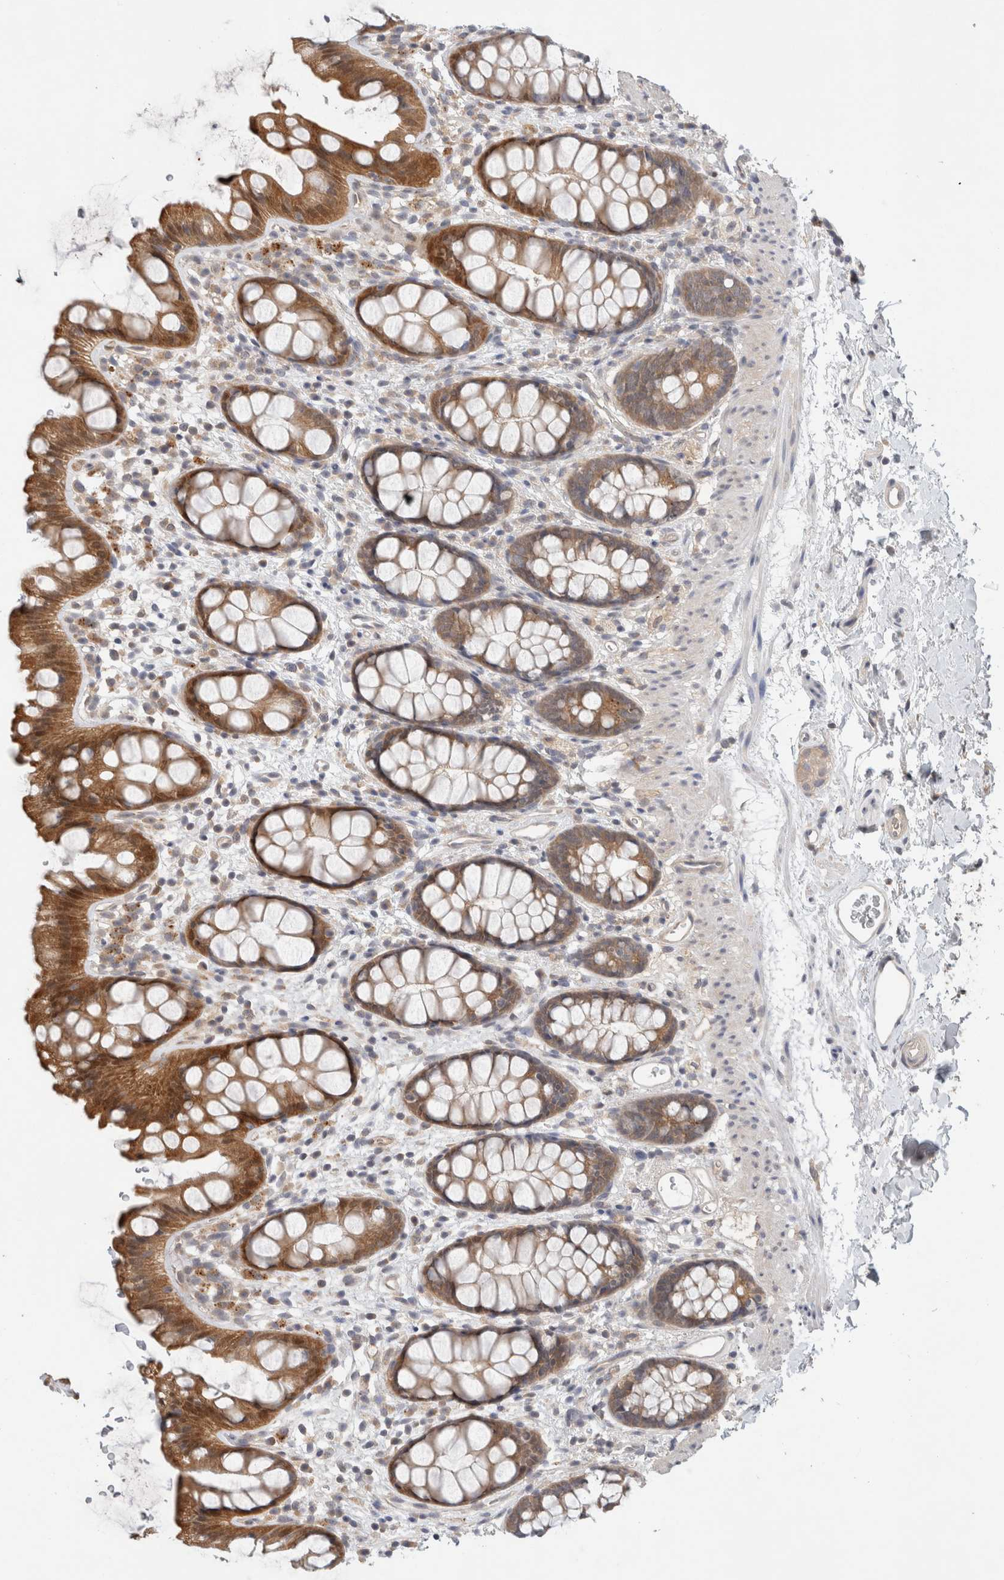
{"staining": {"intensity": "moderate", "quantity": ">75%", "location": "cytoplasmic/membranous"}, "tissue": "rectum", "cell_type": "Glandular cells", "image_type": "normal", "snomed": [{"axis": "morphology", "description": "Normal tissue, NOS"}, {"axis": "topography", "description": "Rectum"}], "caption": "A brown stain labels moderate cytoplasmic/membranous staining of a protein in glandular cells of benign human rectum.", "gene": "SGK1", "patient": {"sex": "female", "age": 65}}